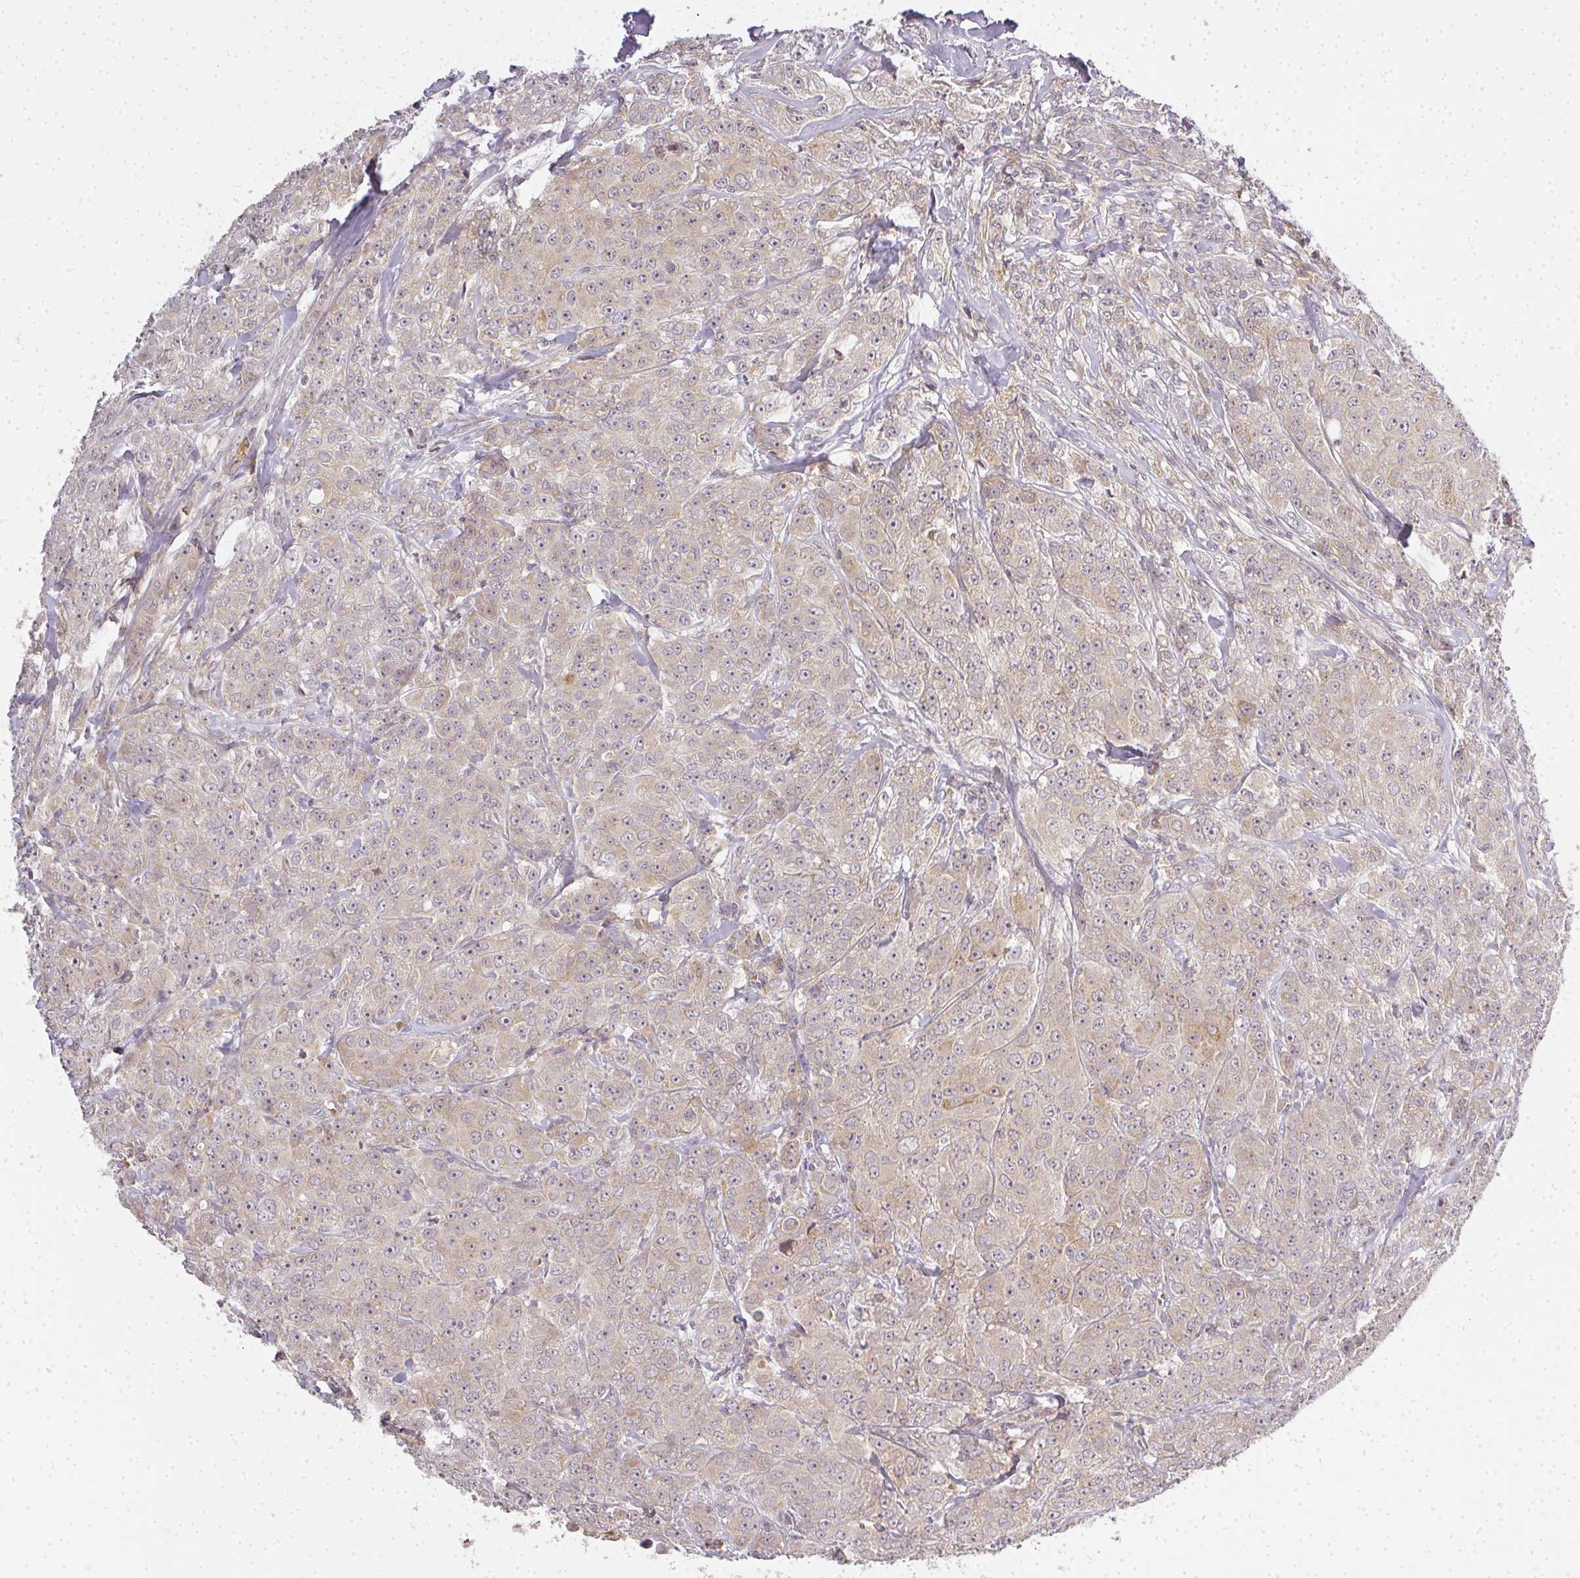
{"staining": {"intensity": "weak", "quantity": "25%-75%", "location": "cytoplasmic/membranous"}, "tissue": "breast cancer", "cell_type": "Tumor cells", "image_type": "cancer", "snomed": [{"axis": "morphology", "description": "Duct carcinoma"}, {"axis": "topography", "description": "Breast"}], "caption": "Tumor cells demonstrate low levels of weak cytoplasmic/membranous expression in approximately 25%-75% of cells in breast cancer.", "gene": "MED19", "patient": {"sex": "female", "age": 43}}